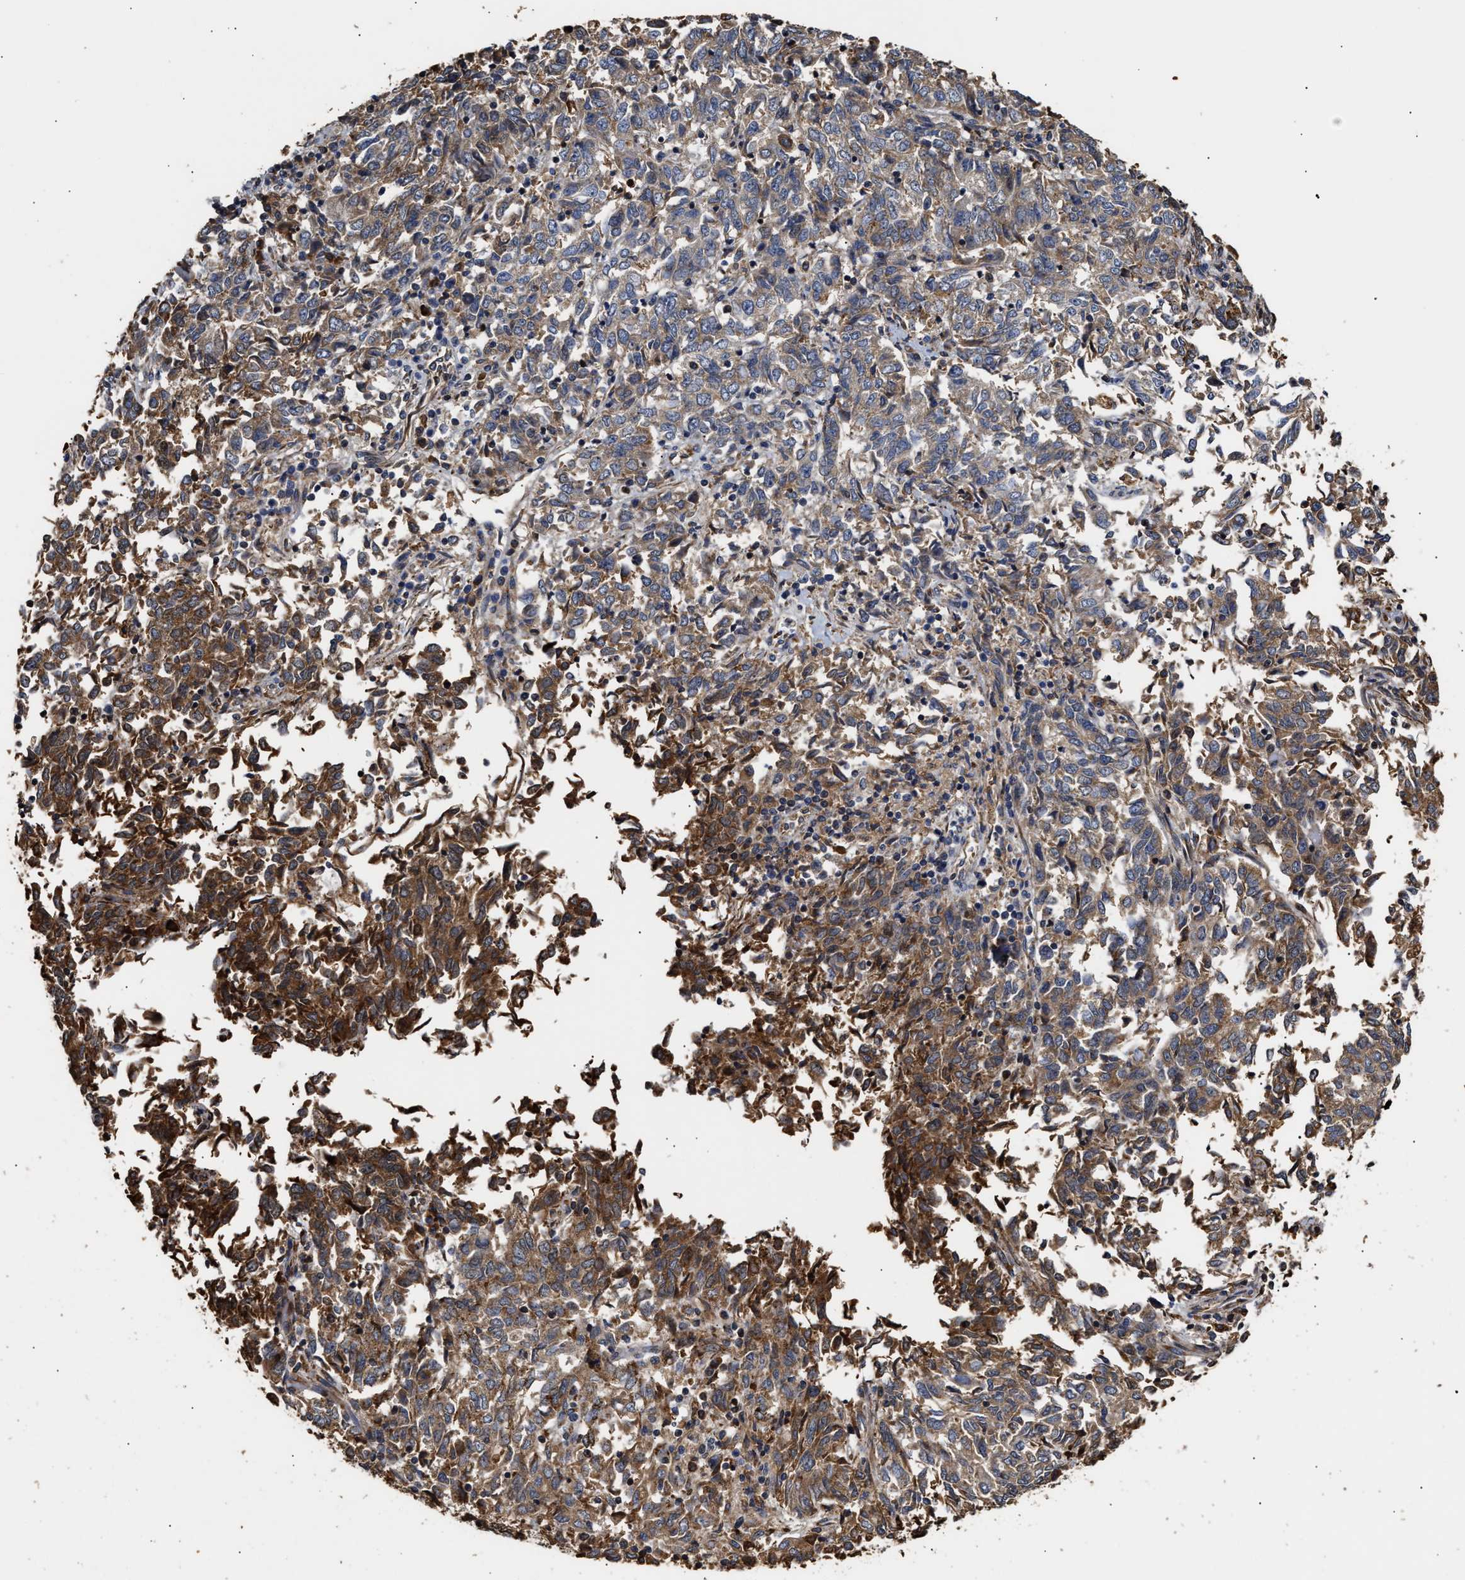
{"staining": {"intensity": "strong", "quantity": "<25%", "location": "cytoplasmic/membranous"}, "tissue": "endometrial cancer", "cell_type": "Tumor cells", "image_type": "cancer", "snomed": [{"axis": "morphology", "description": "Adenocarcinoma, NOS"}, {"axis": "topography", "description": "Endometrium"}], "caption": "Tumor cells display medium levels of strong cytoplasmic/membranous expression in about <25% of cells in adenocarcinoma (endometrial).", "gene": "GOSR1", "patient": {"sex": "female", "age": 80}}